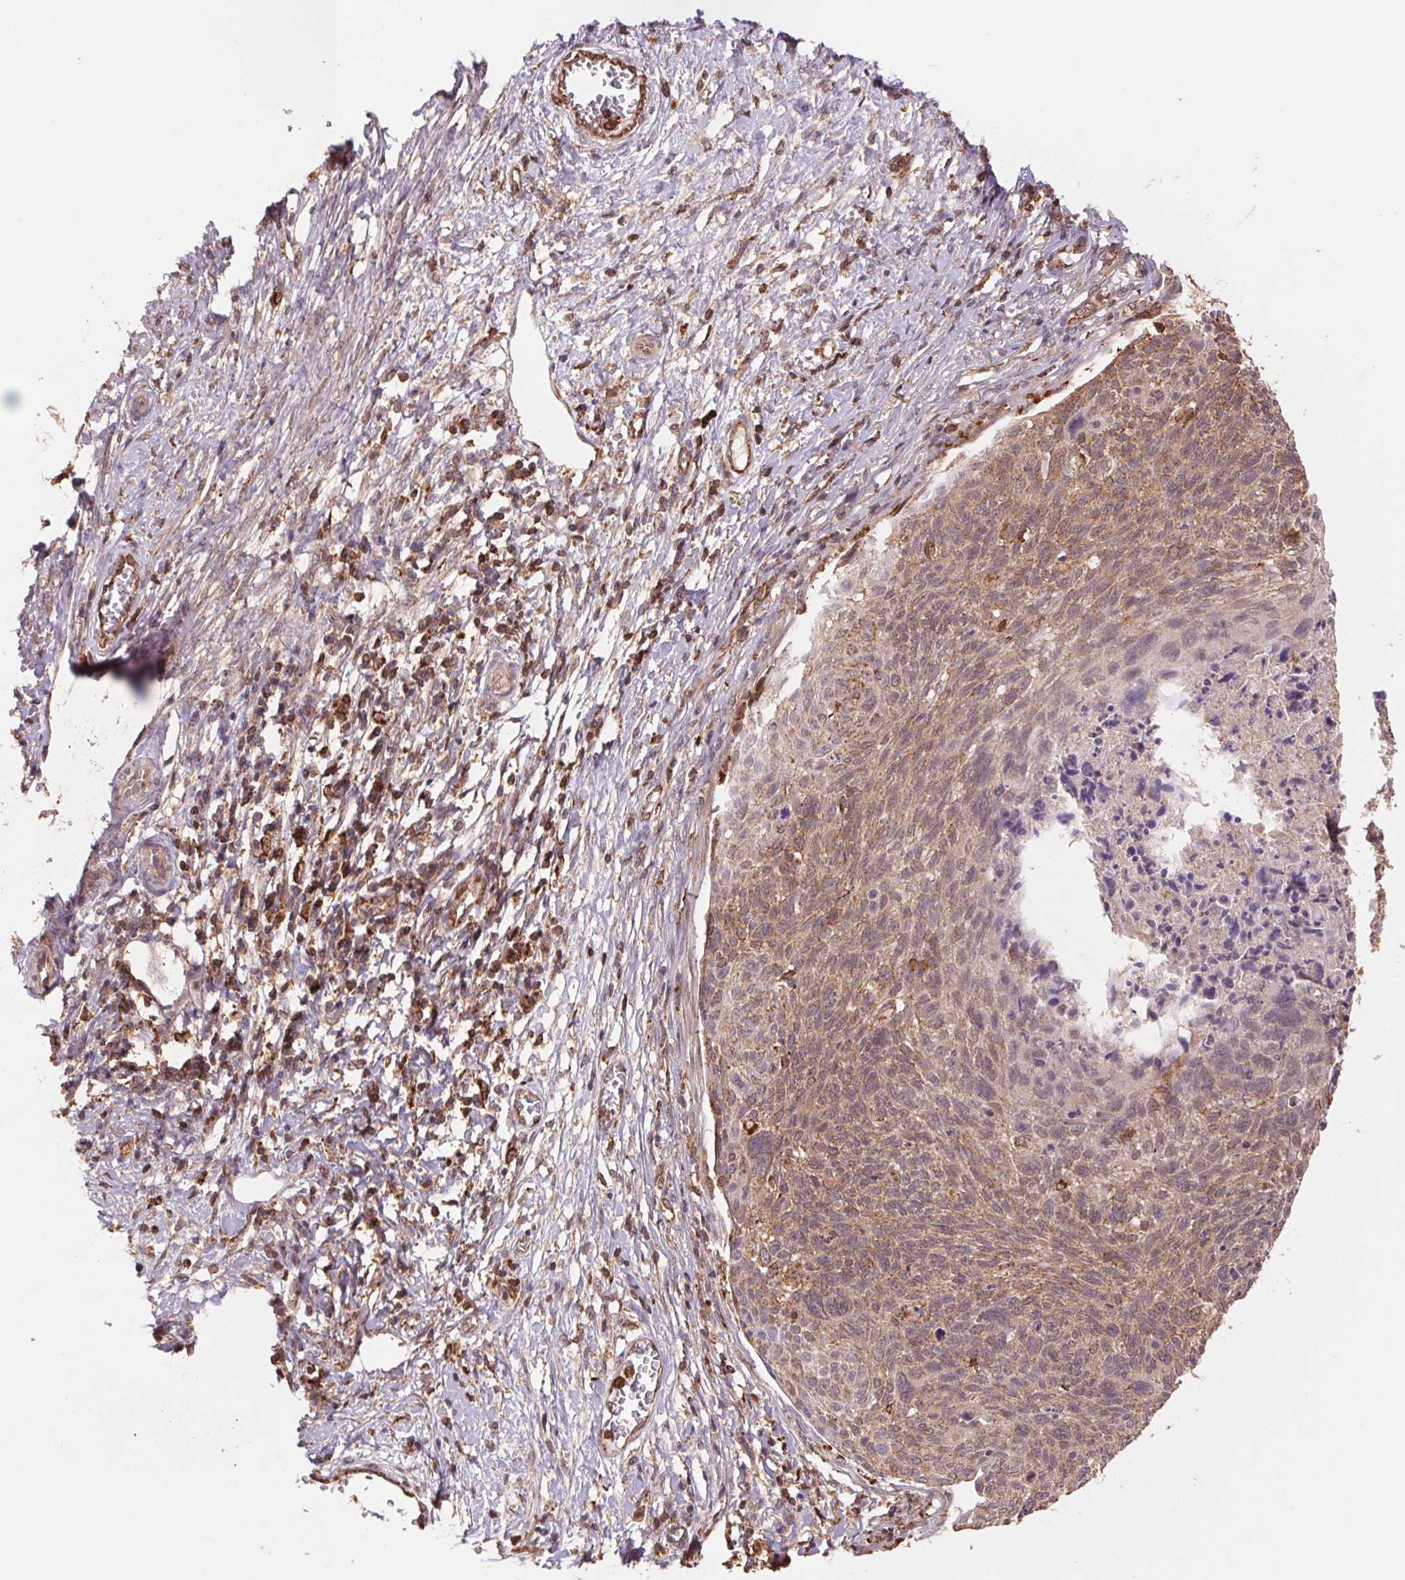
{"staining": {"intensity": "weak", "quantity": "25%-75%", "location": "cytoplasmic/membranous"}, "tissue": "cervical cancer", "cell_type": "Tumor cells", "image_type": "cancer", "snomed": [{"axis": "morphology", "description": "Squamous cell carcinoma, NOS"}, {"axis": "topography", "description": "Cervix"}], "caption": "Squamous cell carcinoma (cervical) was stained to show a protein in brown. There is low levels of weak cytoplasmic/membranous staining in about 25%-75% of tumor cells.", "gene": "URM1", "patient": {"sex": "female", "age": 49}}